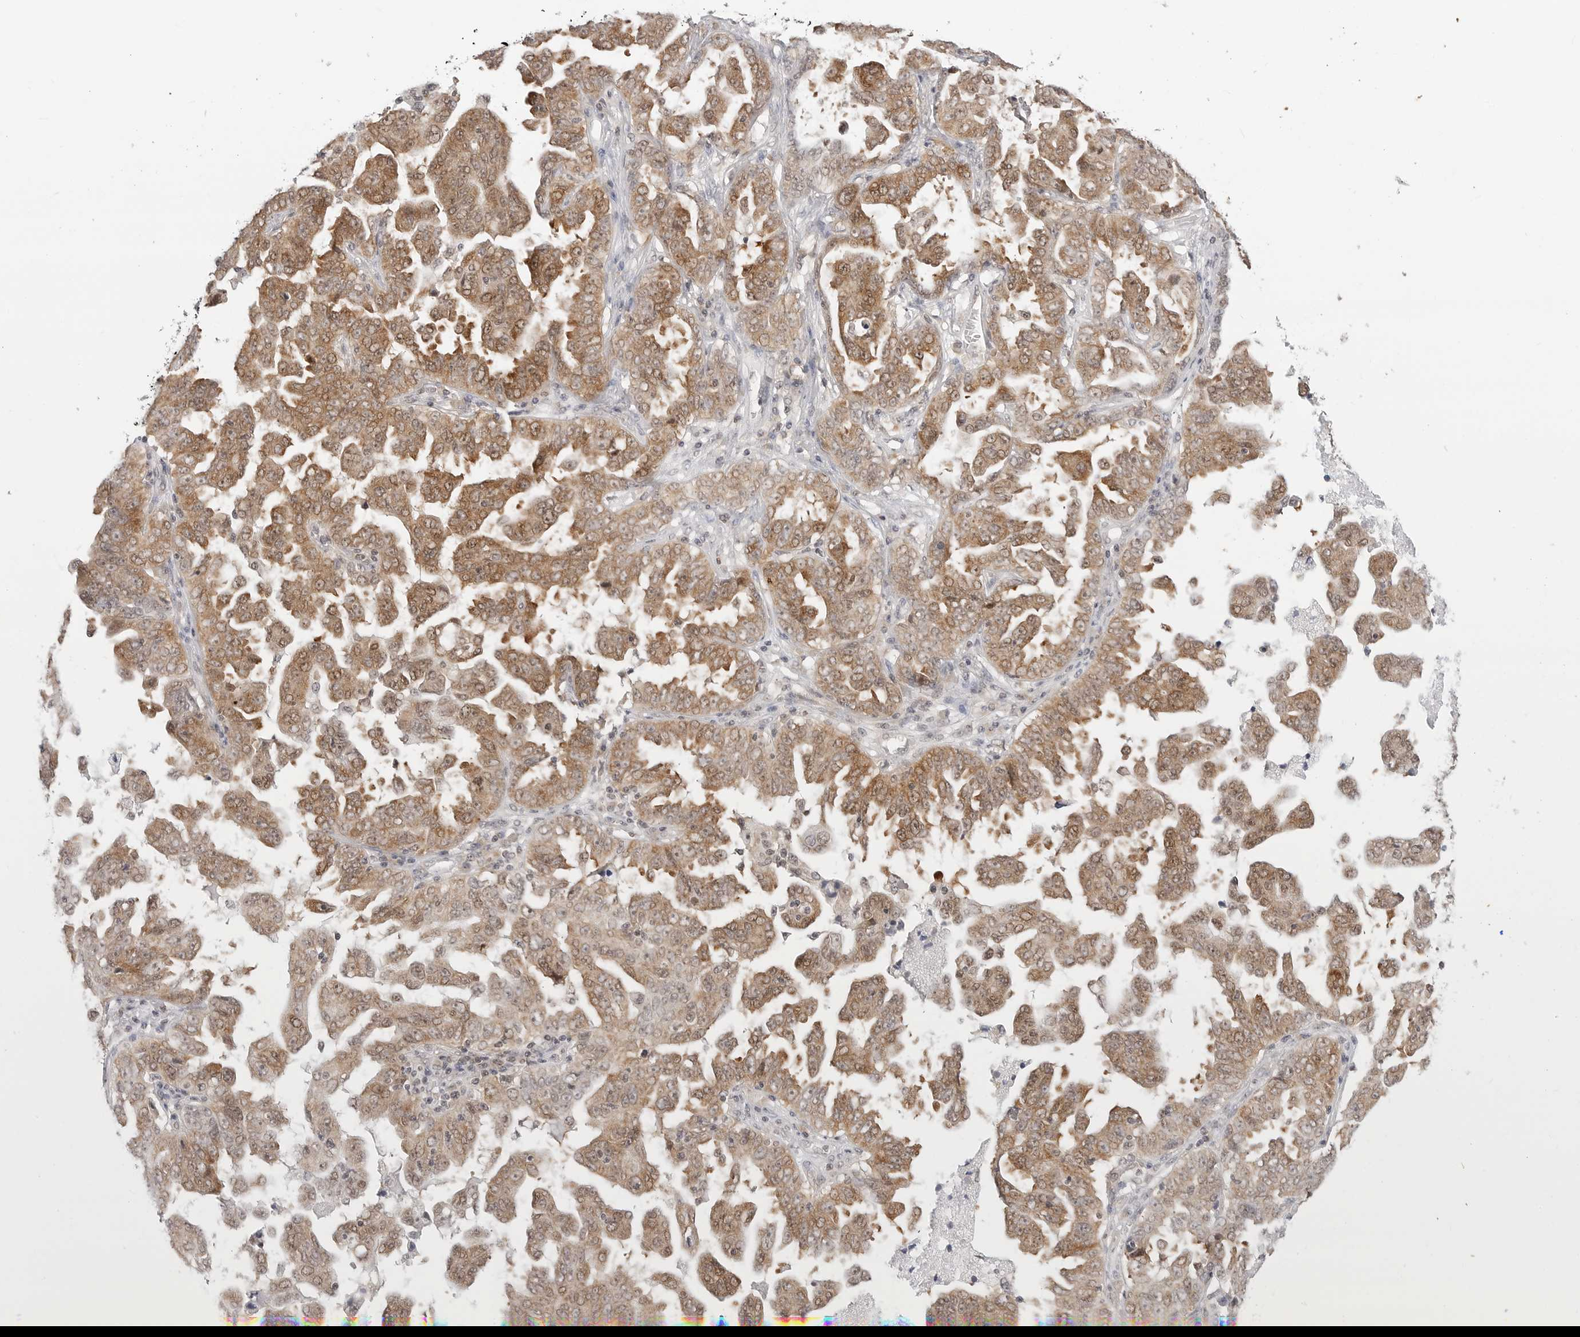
{"staining": {"intensity": "moderate", "quantity": ">75%", "location": "cytoplasmic/membranous,nuclear"}, "tissue": "ovarian cancer", "cell_type": "Tumor cells", "image_type": "cancer", "snomed": [{"axis": "morphology", "description": "Carcinoma, endometroid"}, {"axis": "topography", "description": "Ovary"}], "caption": "Ovarian cancer stained with a protein marker demonstrates moderate staining in tumor cells.", "gene": "METAP1", "patient": {"sex": "female", "age": 62}}